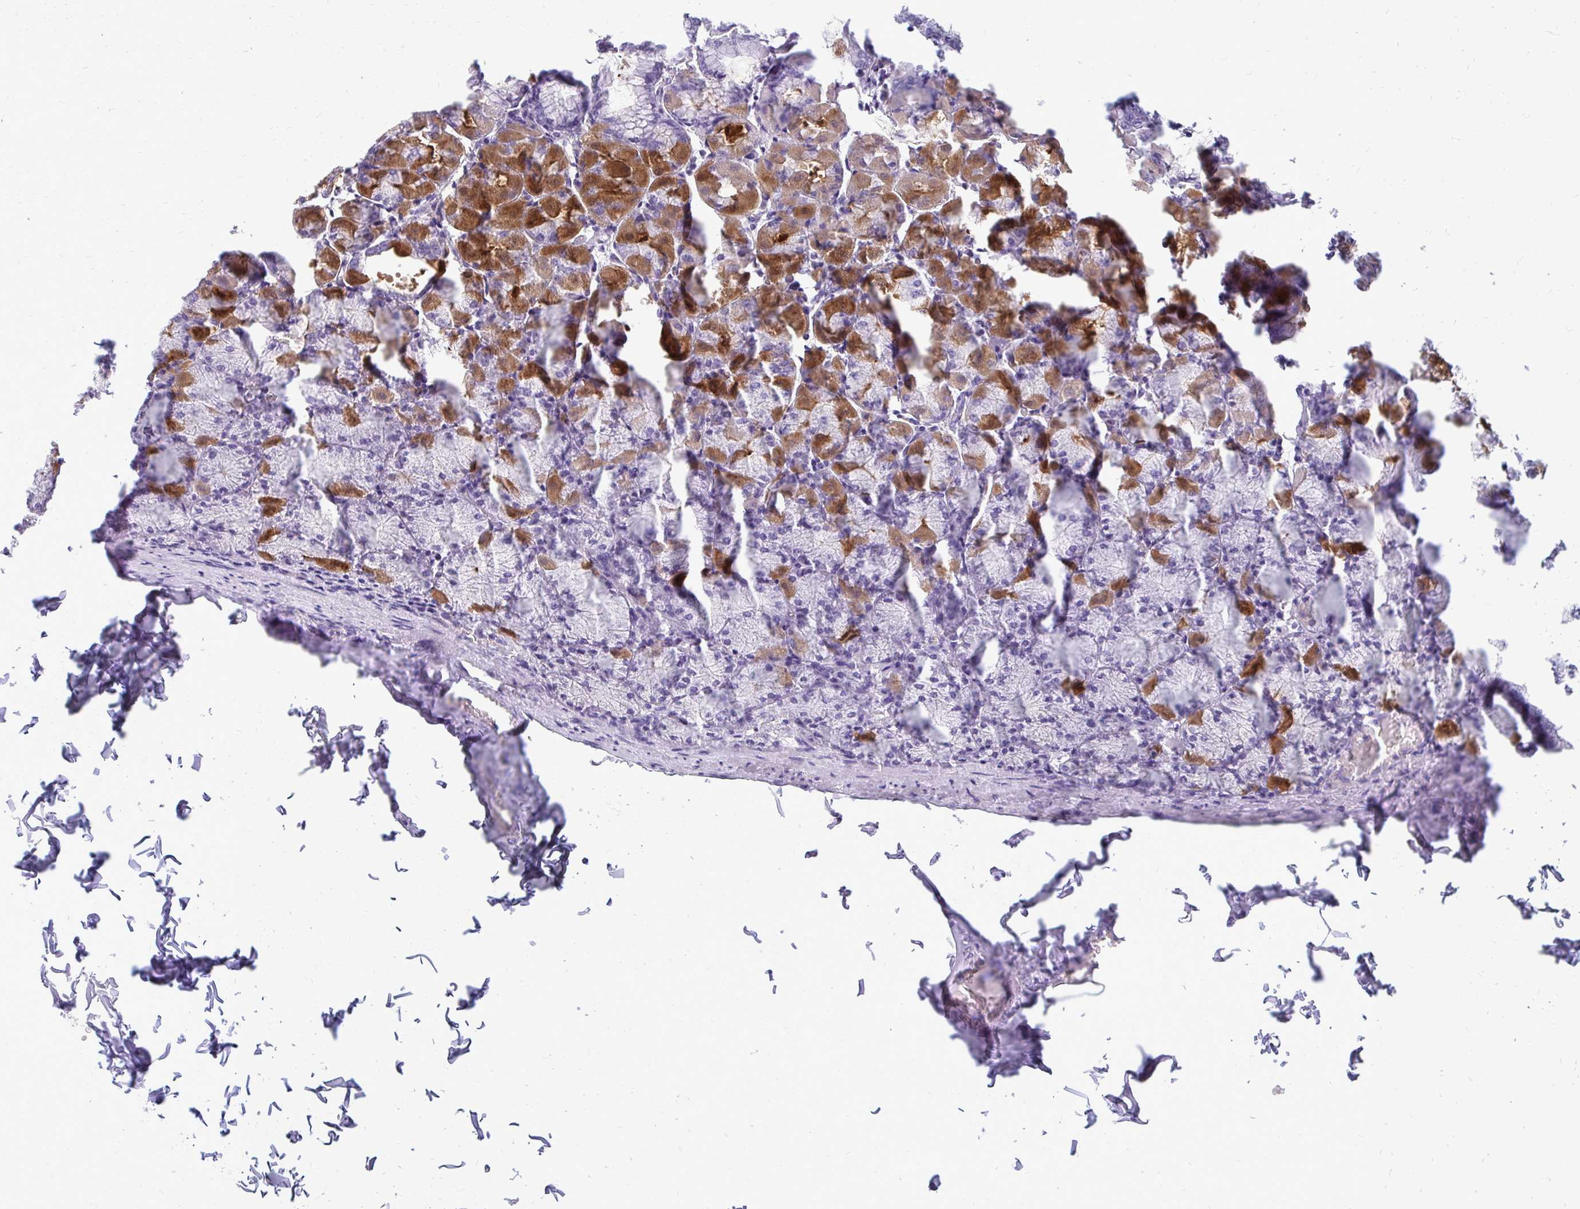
{"staining": {"intensity": "moderate", "quantity": "25%-75%", "location": "cytoplasmic/membranous"}, "tissue": "stomach", "cell_type": "Glandular cells", "image_type": "normal", "snomed": [{"axis": "morphology", "description": "Normal tissue, NOS"}, {"axis": "topography", "description": "Stomach, upper"}], "caption": "The micrograph demonstrates a brown stain indicating the presence of a protein in the cytoplasmic/membranous of glandular cells in stomach. Nuclei are stained in blue.", "gene": "FABP3", "patient": {"sex": "female", "age": 56}}